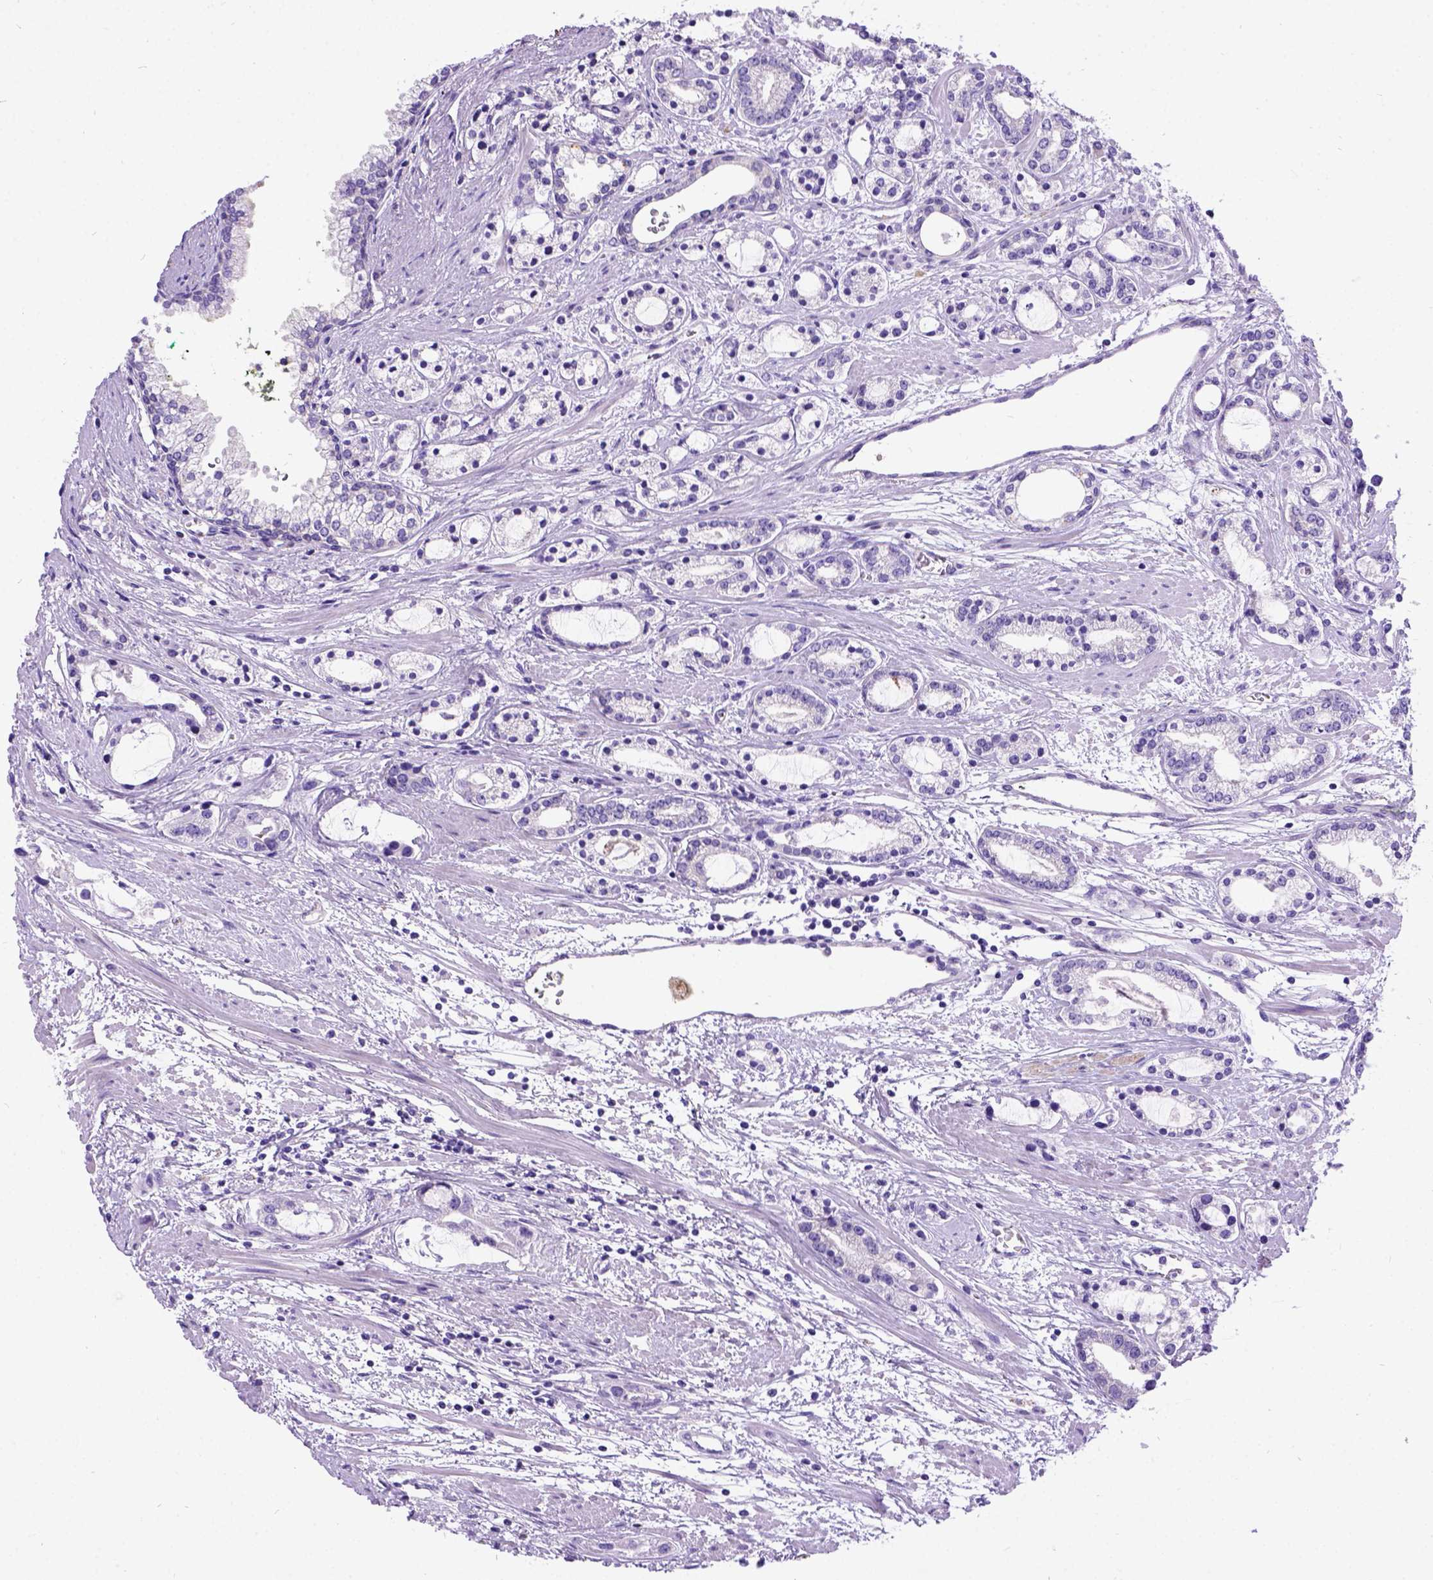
{"staining": {"intensity": "negative", "quantity": "none", "location": "none"}, "tissue": "prostate cancer", "cell_type": "Tumor cells", "image_type": "cancer", "snomed": [{"axis": "morphology", "description": "Adenocarcinoma, Medium grade"}, {"axis": "topography", "description": "Prostate"}], "caption": "The immunohistochemistry histopathology image has no significant positivity in tumor cells of prostate cancer (medium-grade adenocarcinoma) tissue.", "gene": "CFAP54", "patient": {"sex": "male", "age": 57}}